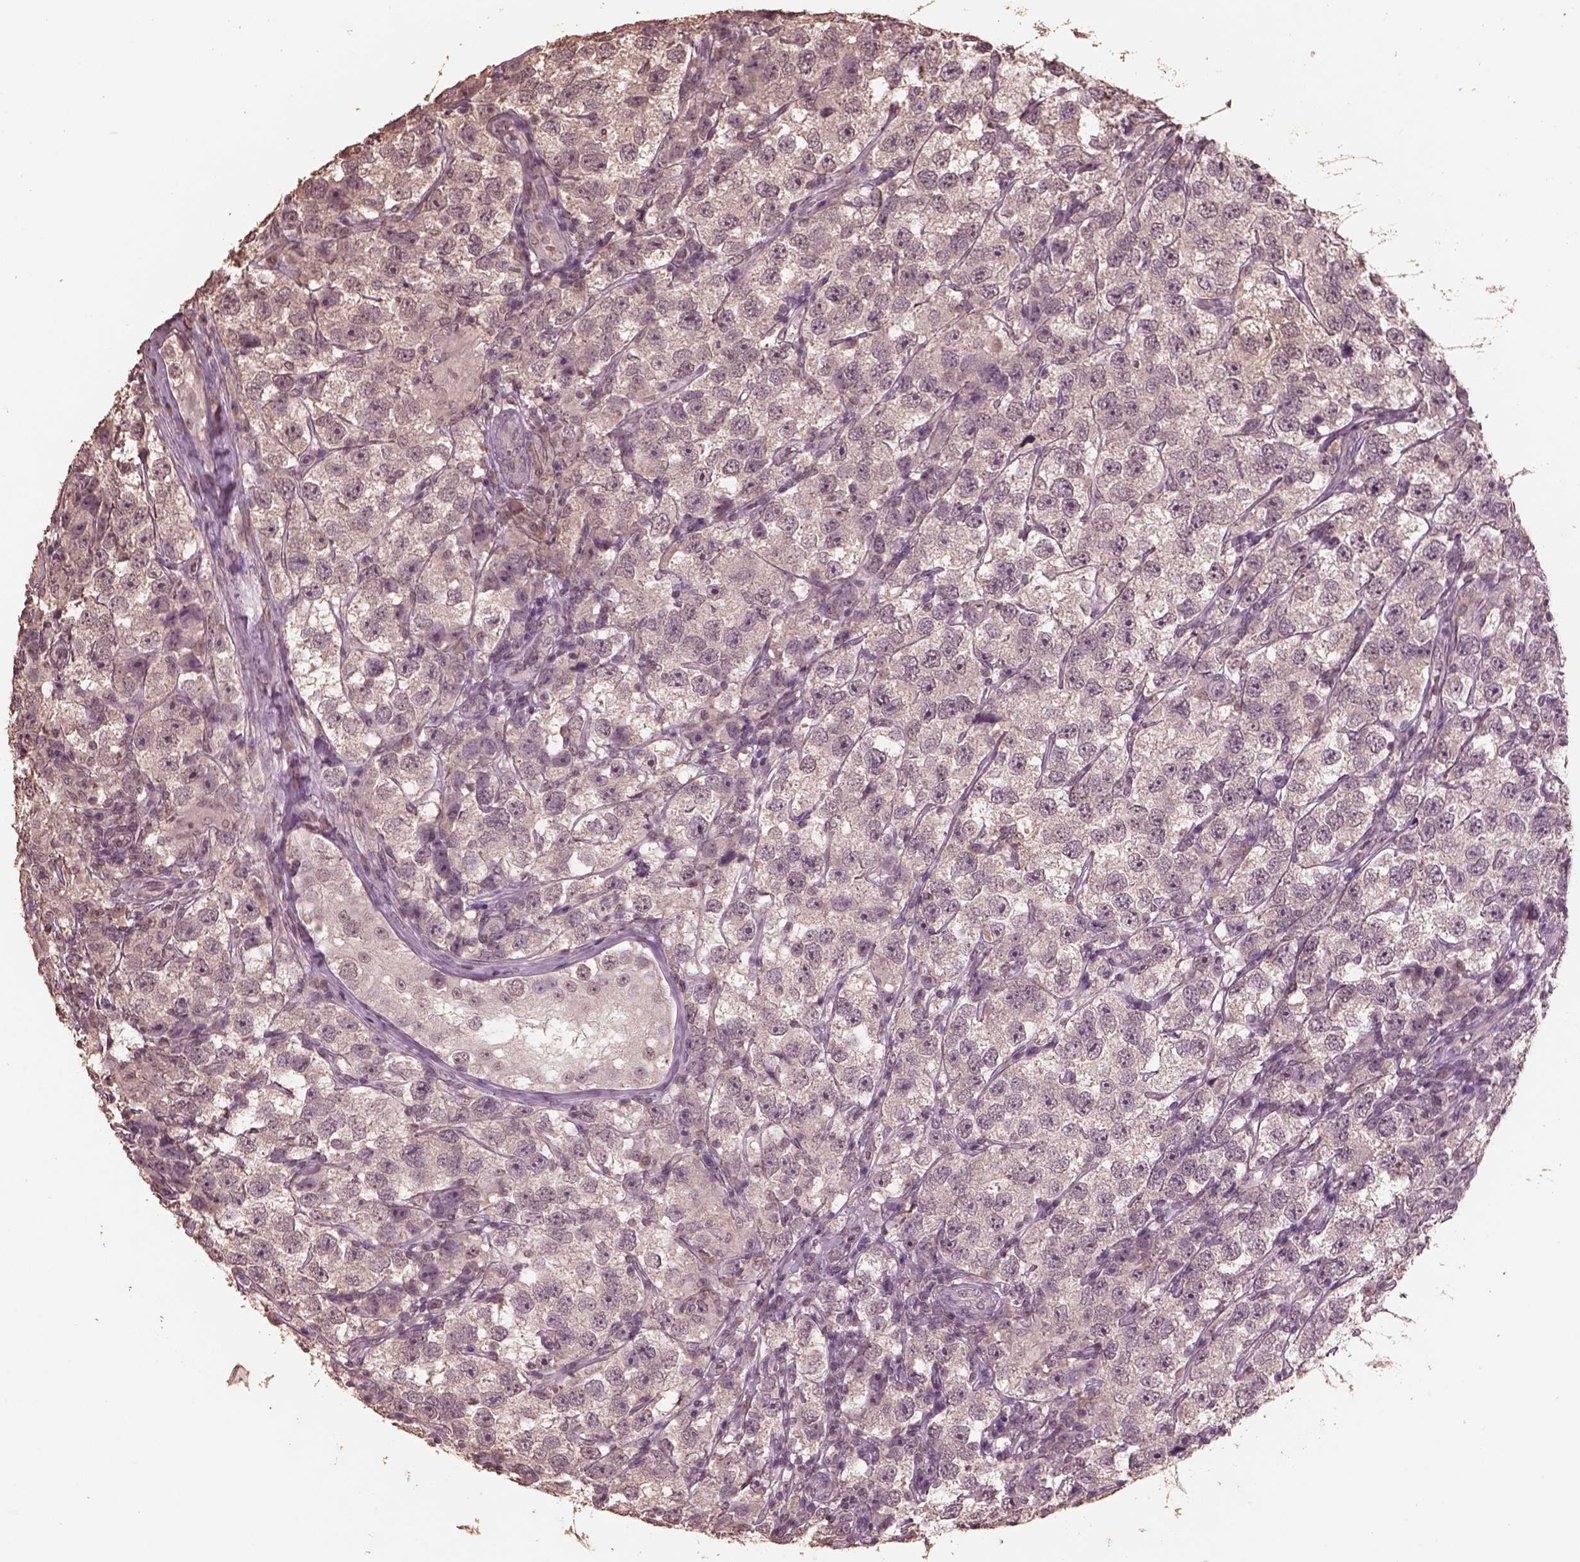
{"staining": {"intensity": "negative", "quantity": "none", "location": "none"}, "tissue": "testis cancer", "cell_type": "Tumor cells", "image_type": "cancer", "snomed": [{"axis": "morphology", "description": "Seminoma, NOS"}, {"axis": "topography", "description": "Testis"}], "caption": "Immunohistochemistry (IHC) image of human testis cancer stained for a protein (brown), which exhibits no staining in tumor cells.", "gene": "CPT1C", "patient": {"sex": "male", "age": 26}}